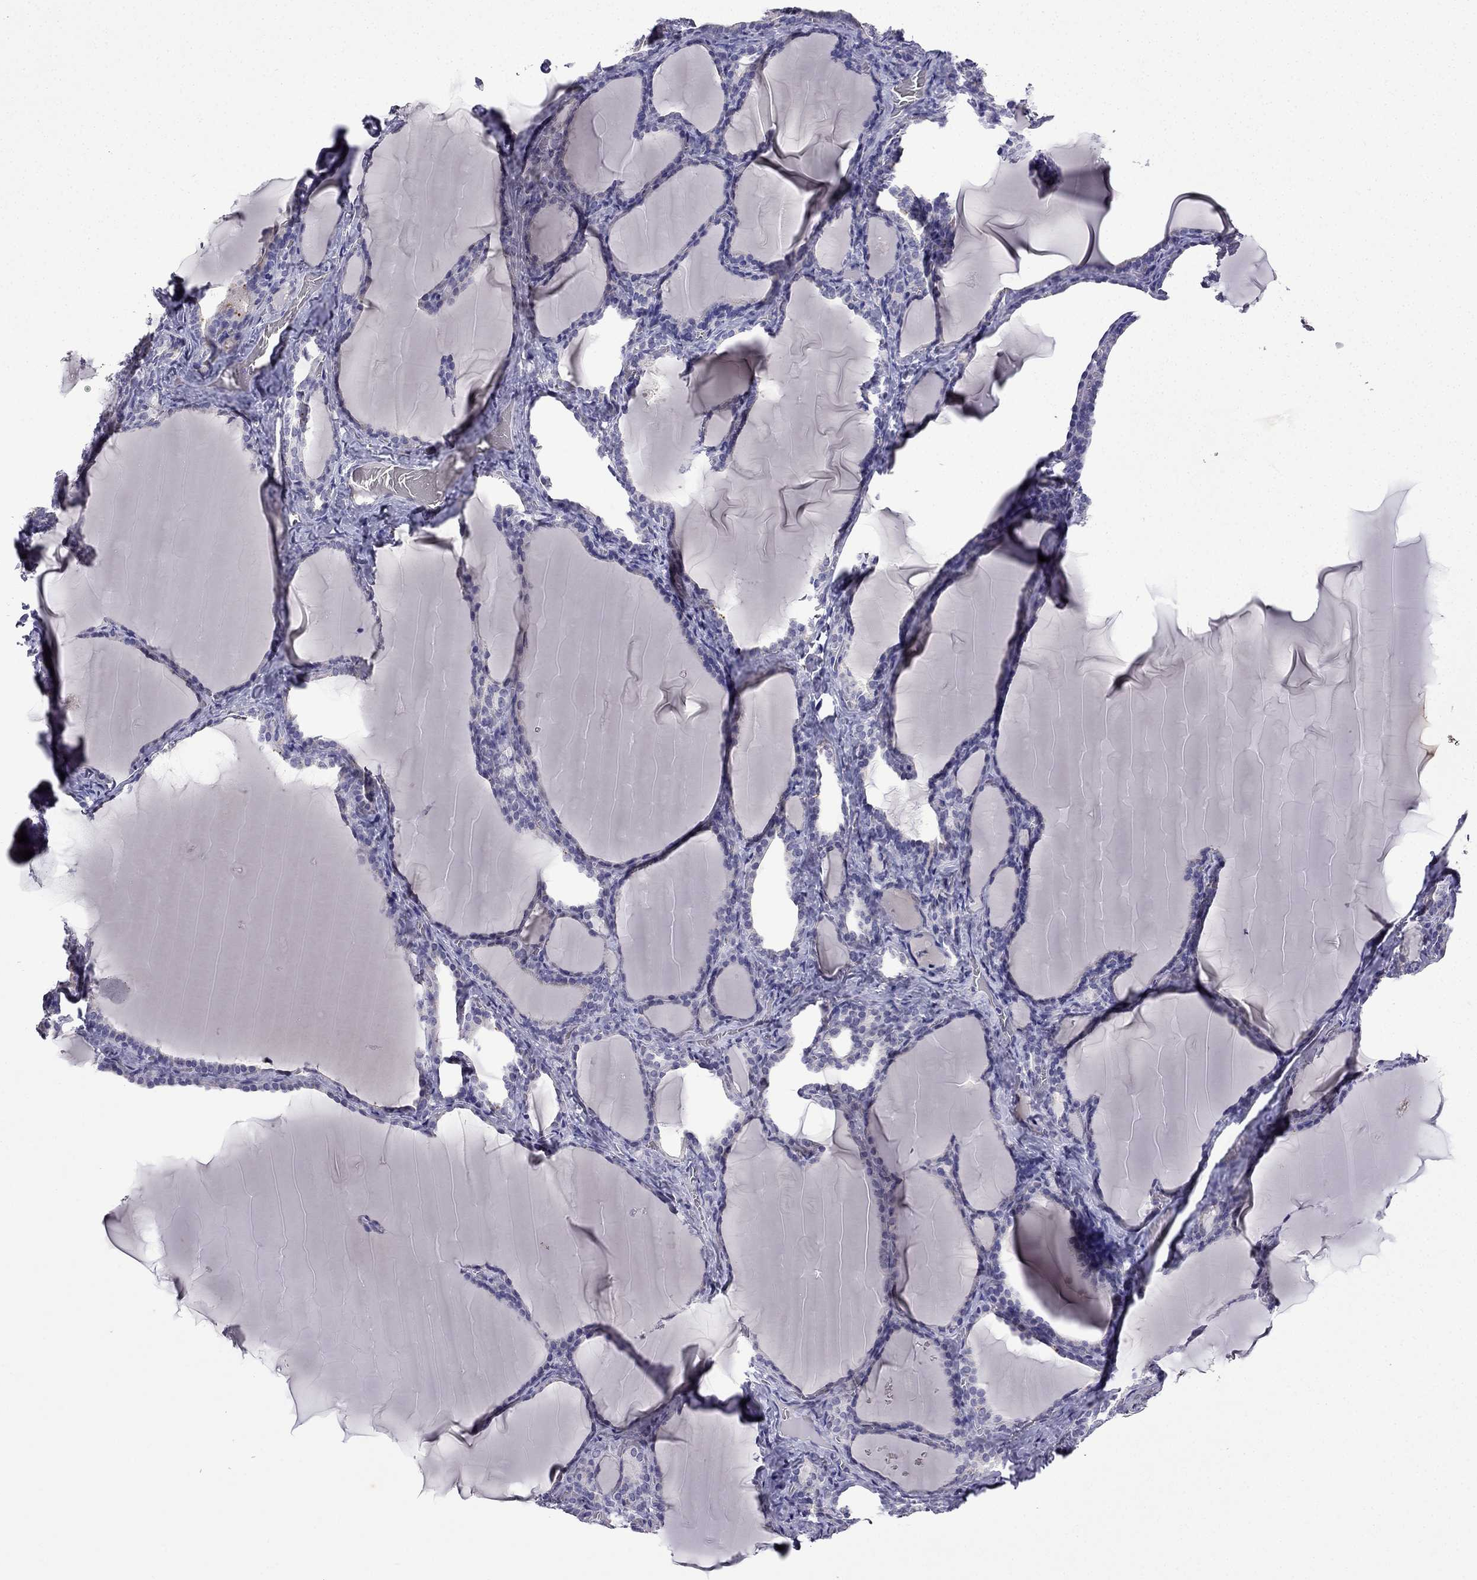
{"staining": {"intensity": "negative", "quantity": "none", "location": "none"}, "tissue": "thyroid gland", "cell_type": "Glandular cells", "image_type": "normal", "snomed": [{"axis": "morphology", "description": "Normal tissue, NOS"}, {"axis": "morphology", "description": "Hyperplasia, NOS"}, {"axis": "topography", "description": "Thyroid gland"}], "caption": "Human thyroid gland stained for a protein using immunohistochemistry (IHC) displays no expression in glandular cells.", "gene": "UHRF1", "patient": {"sex": "female", "age": 27}}